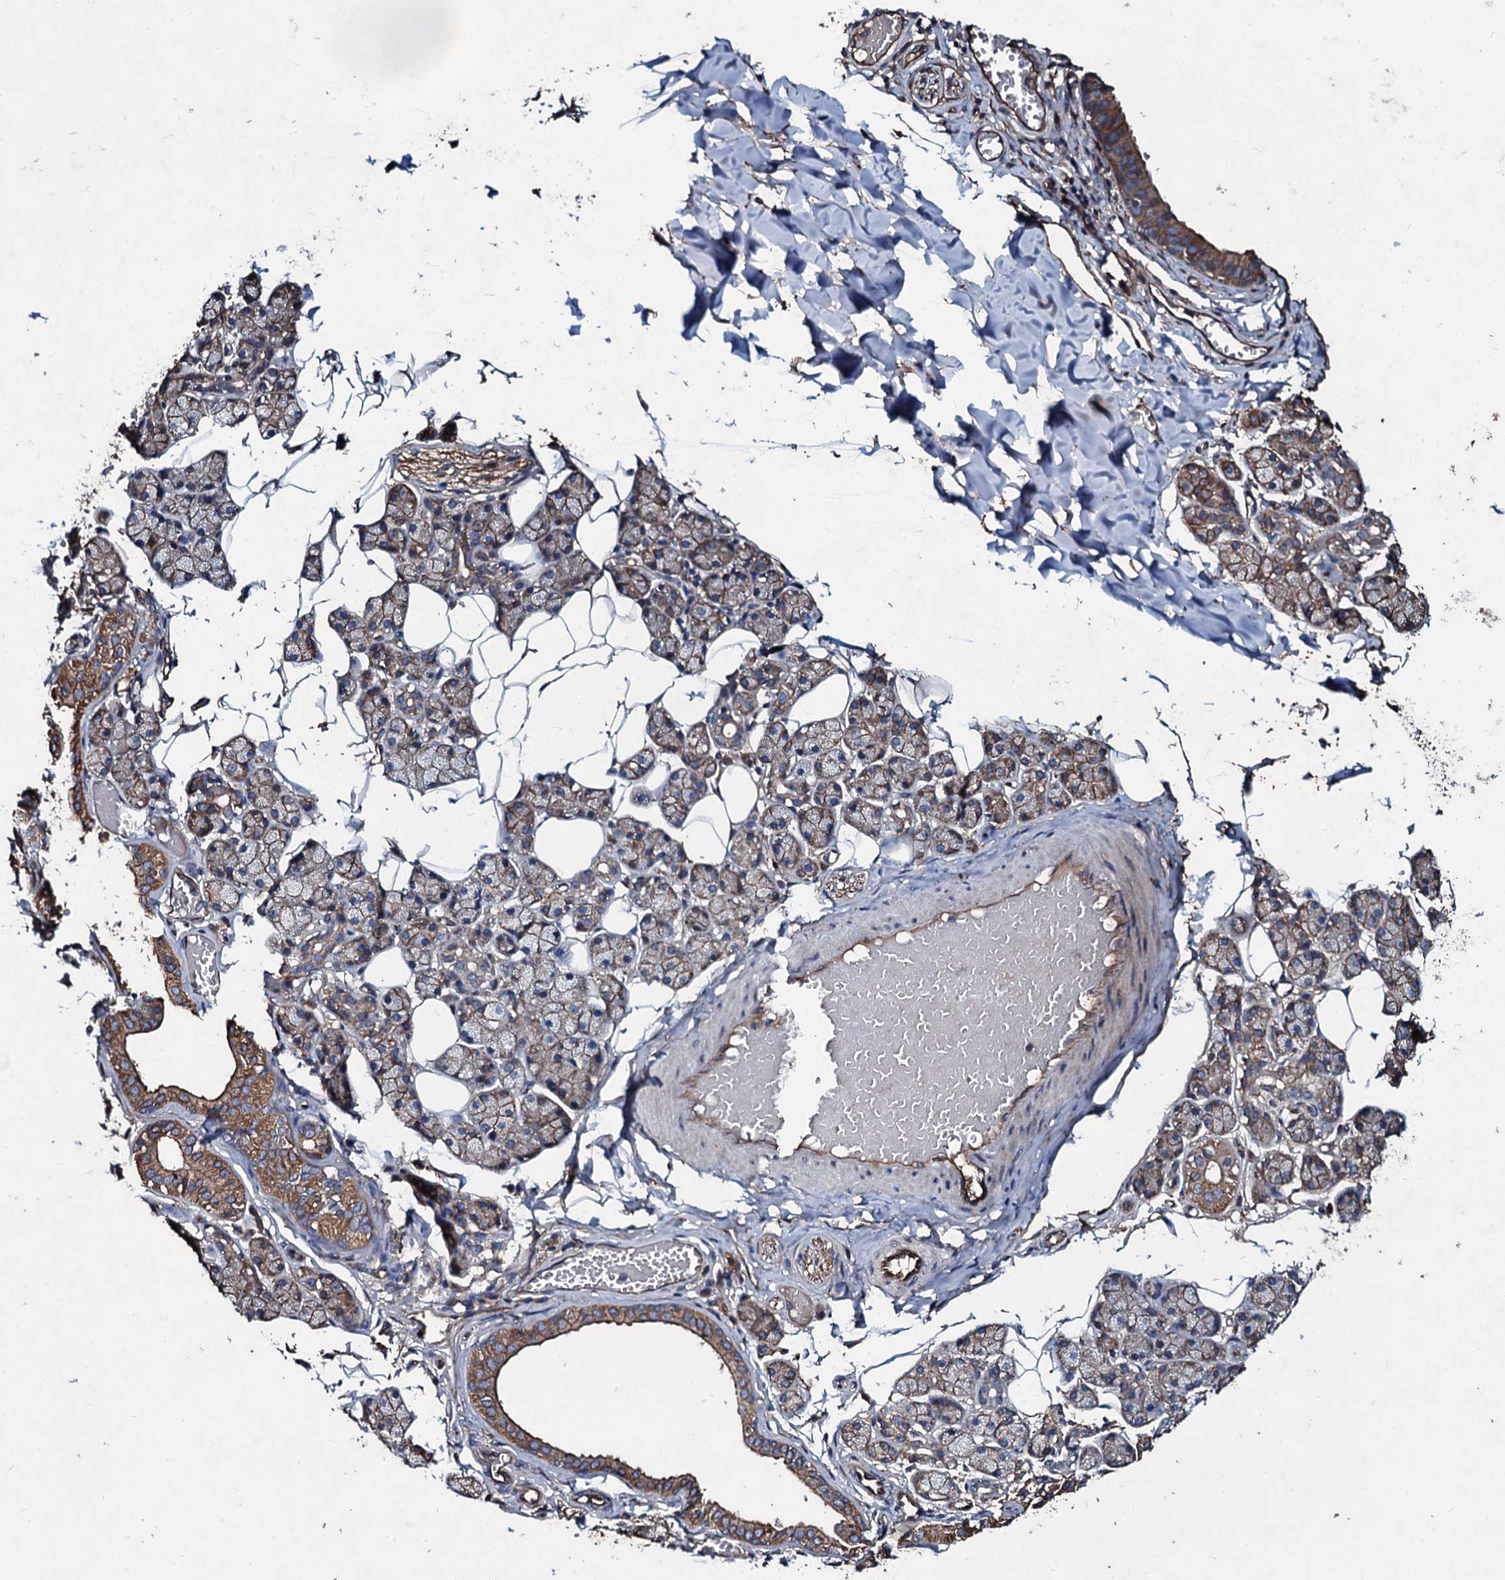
{"staining": {"intensity": "moderate", "quantity": ">75%", "location": "cytoplasmic/membranous"}, "tissue": "salivary gland", "cell_type": "Glandular cells", "image_type": "normal", "snomed": [{"axis": "morphology", "description": "Normal tissue, NOS"}, {"axis": "topography", "description": "Salivary gland"}], "caption": "IHC image of normal human salivary gland stained for a protein (brown), which shows medium levels of moderate cytoplasmic/membranous expression in approximately >75% of glandular cells.", "gene": "DMAC2", "patient": {"sex": "female", "age": 33}}